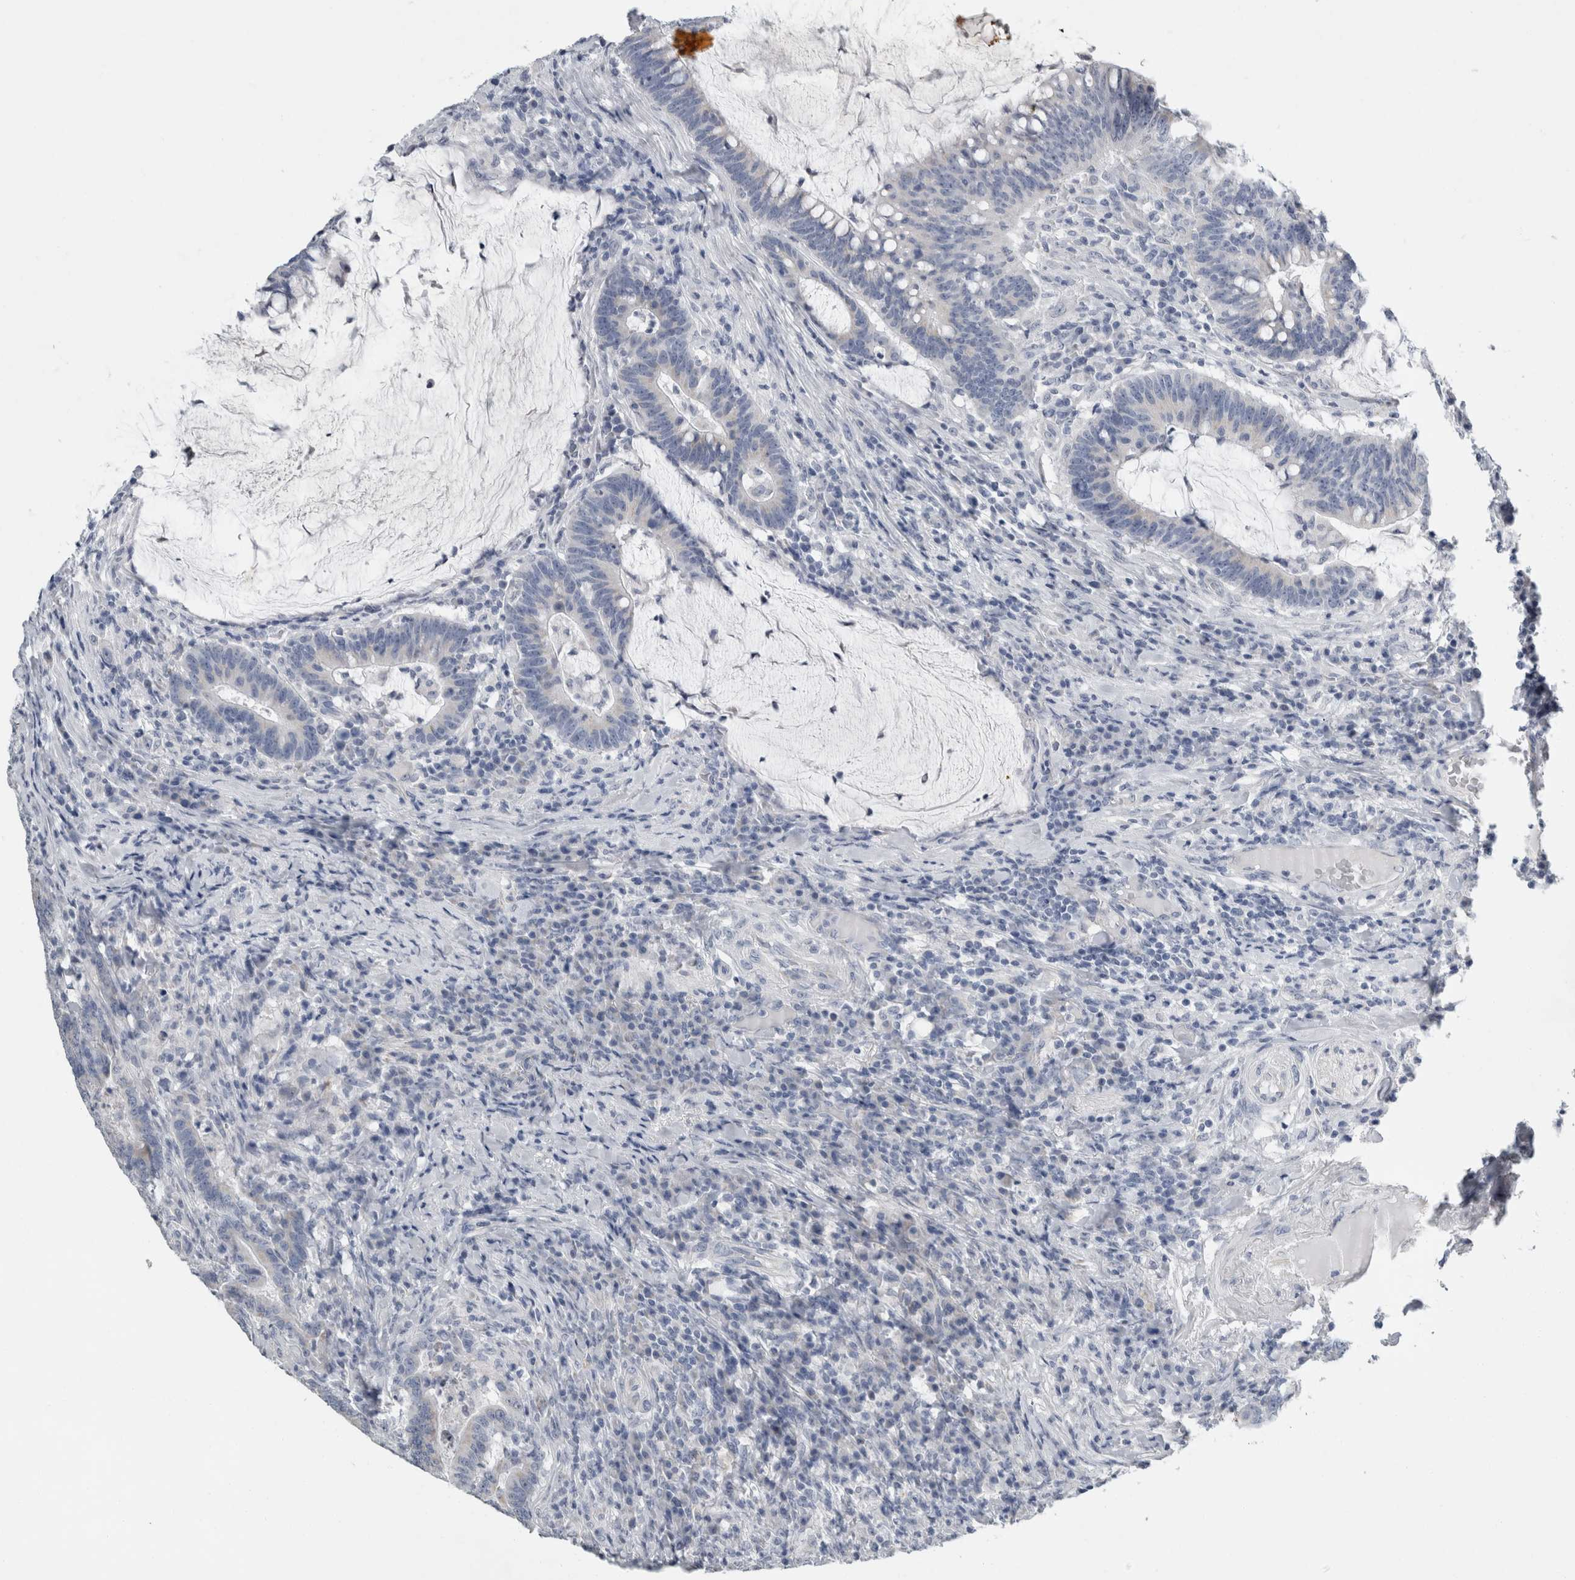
{"staining": {"intensity": "moderate", "quantity": "<25%", "location": "cytoplasmic/membranous"}, "tissue": "colorectal cancer", "cell_type": "Tumor cells", "image_type": "cancer", "snomed": [{"axis": "morphology", "description": "Adenocarcinoma, NOS"}, {"axis": "topography", "description": "Colon"}], "caption": "Protein staining of adenocarcinoma (colorectal) tissue shows moderate cytoplasmic/membranous staining in approximately <25% of tumor cells.", "gene": "FXYD7", "patient": {"sex": "female", "age": 66}}